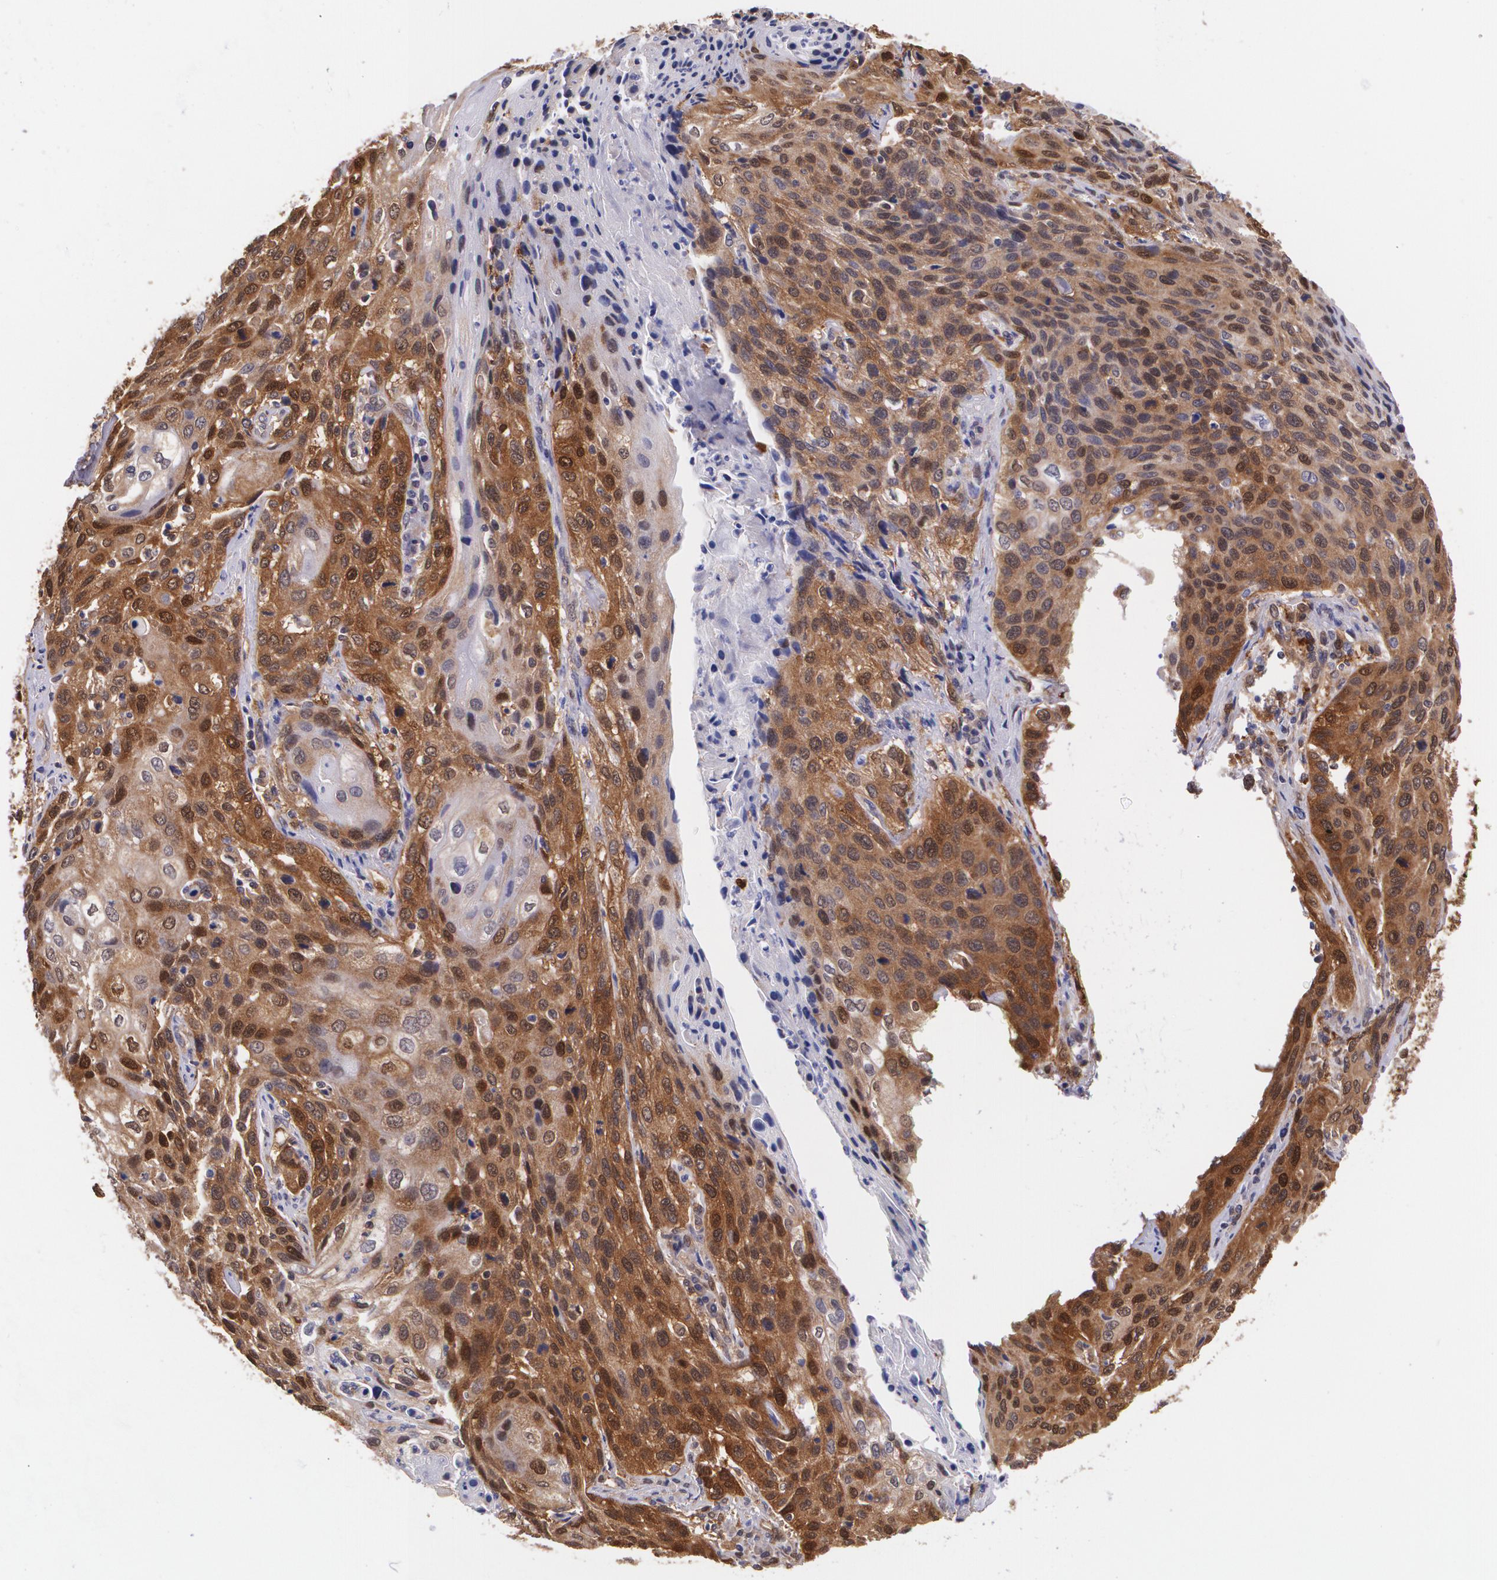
{"staining": {"intensity": "strong", "quantity": ">75%", "location": "cytoplasmic/membranous"}, "tissue": "cervical cancer", "cell_type": "Tumor cells", "image_type": "cancer", "snomed": [{"axis": "morphology", "description": "Squamous cell carcinoma, NOS"}, {"axis": "topography", "description": "Cervix"}], "caption": "Protein staining by immunohistochemistry (IHC) displays strong cytoplasmic/membranous staining in approximately >75% of tumor cells in cervical squamous cell carcinoma.", "gene": "HSPH1", "patient": {"sex": "female", "age": 32}}